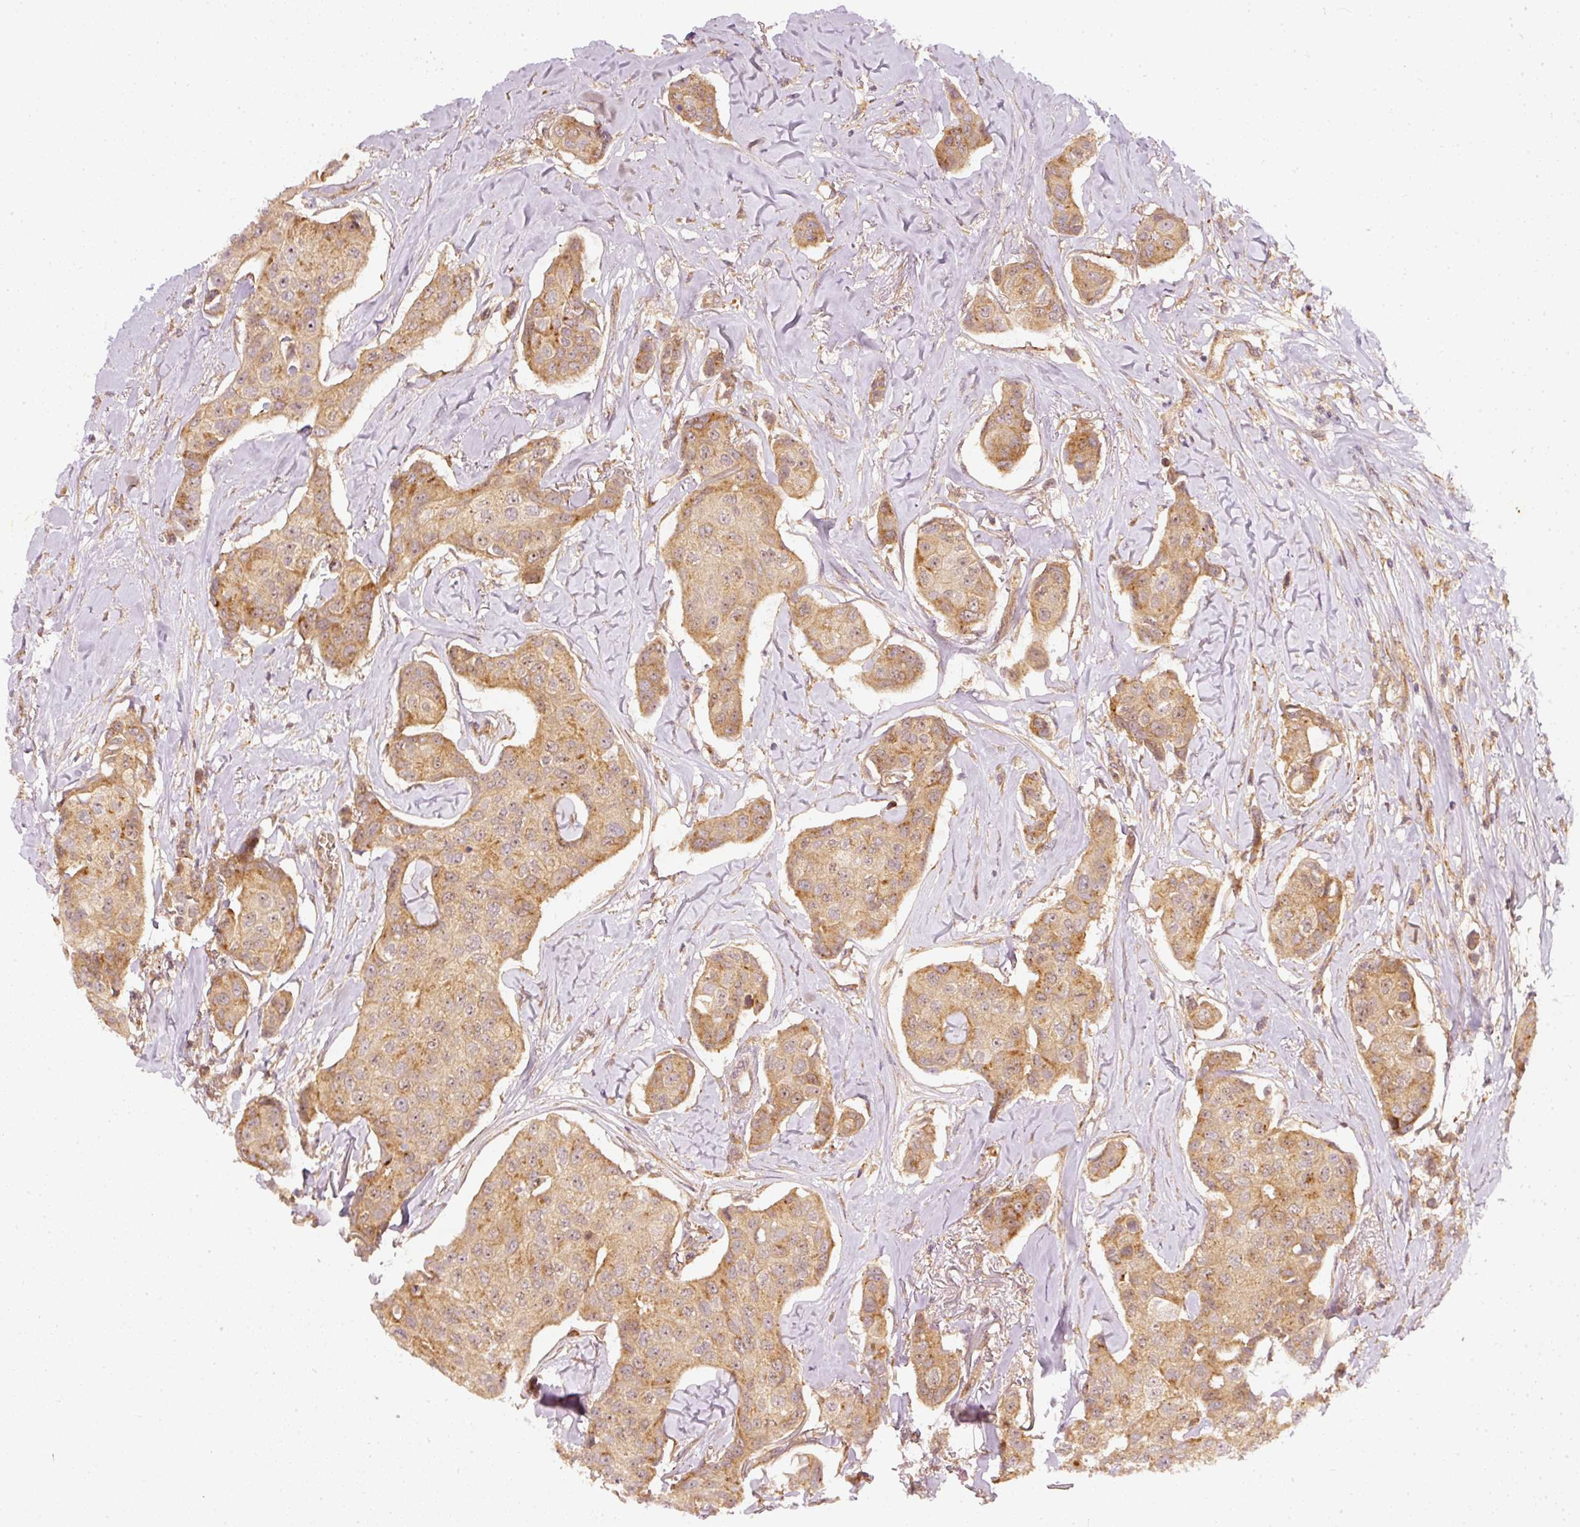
{"staining": {"intensity": "moderate", "quantity": "25%-75%", "location": "cytoplasmic/membranous"}, "tissue": "breast cancer", "cell_type": "Tumor cells", "image_type": "cancer", "snomed": [{"axis": "morphology", "description": "Duct carcinoma"}, {"axis": "topography", "description": "Breast"}], "caption": "A histopathology image of breast cancer (infiltrating ductal carcinoma) stained for a protein displays moderate cytoplasmic/membranous brown staining in tumor cells. (IHC, brightfield microscopy, high magnification).", "gene": "ZNF580", "patient": {"sex": "female", "age": 80}}